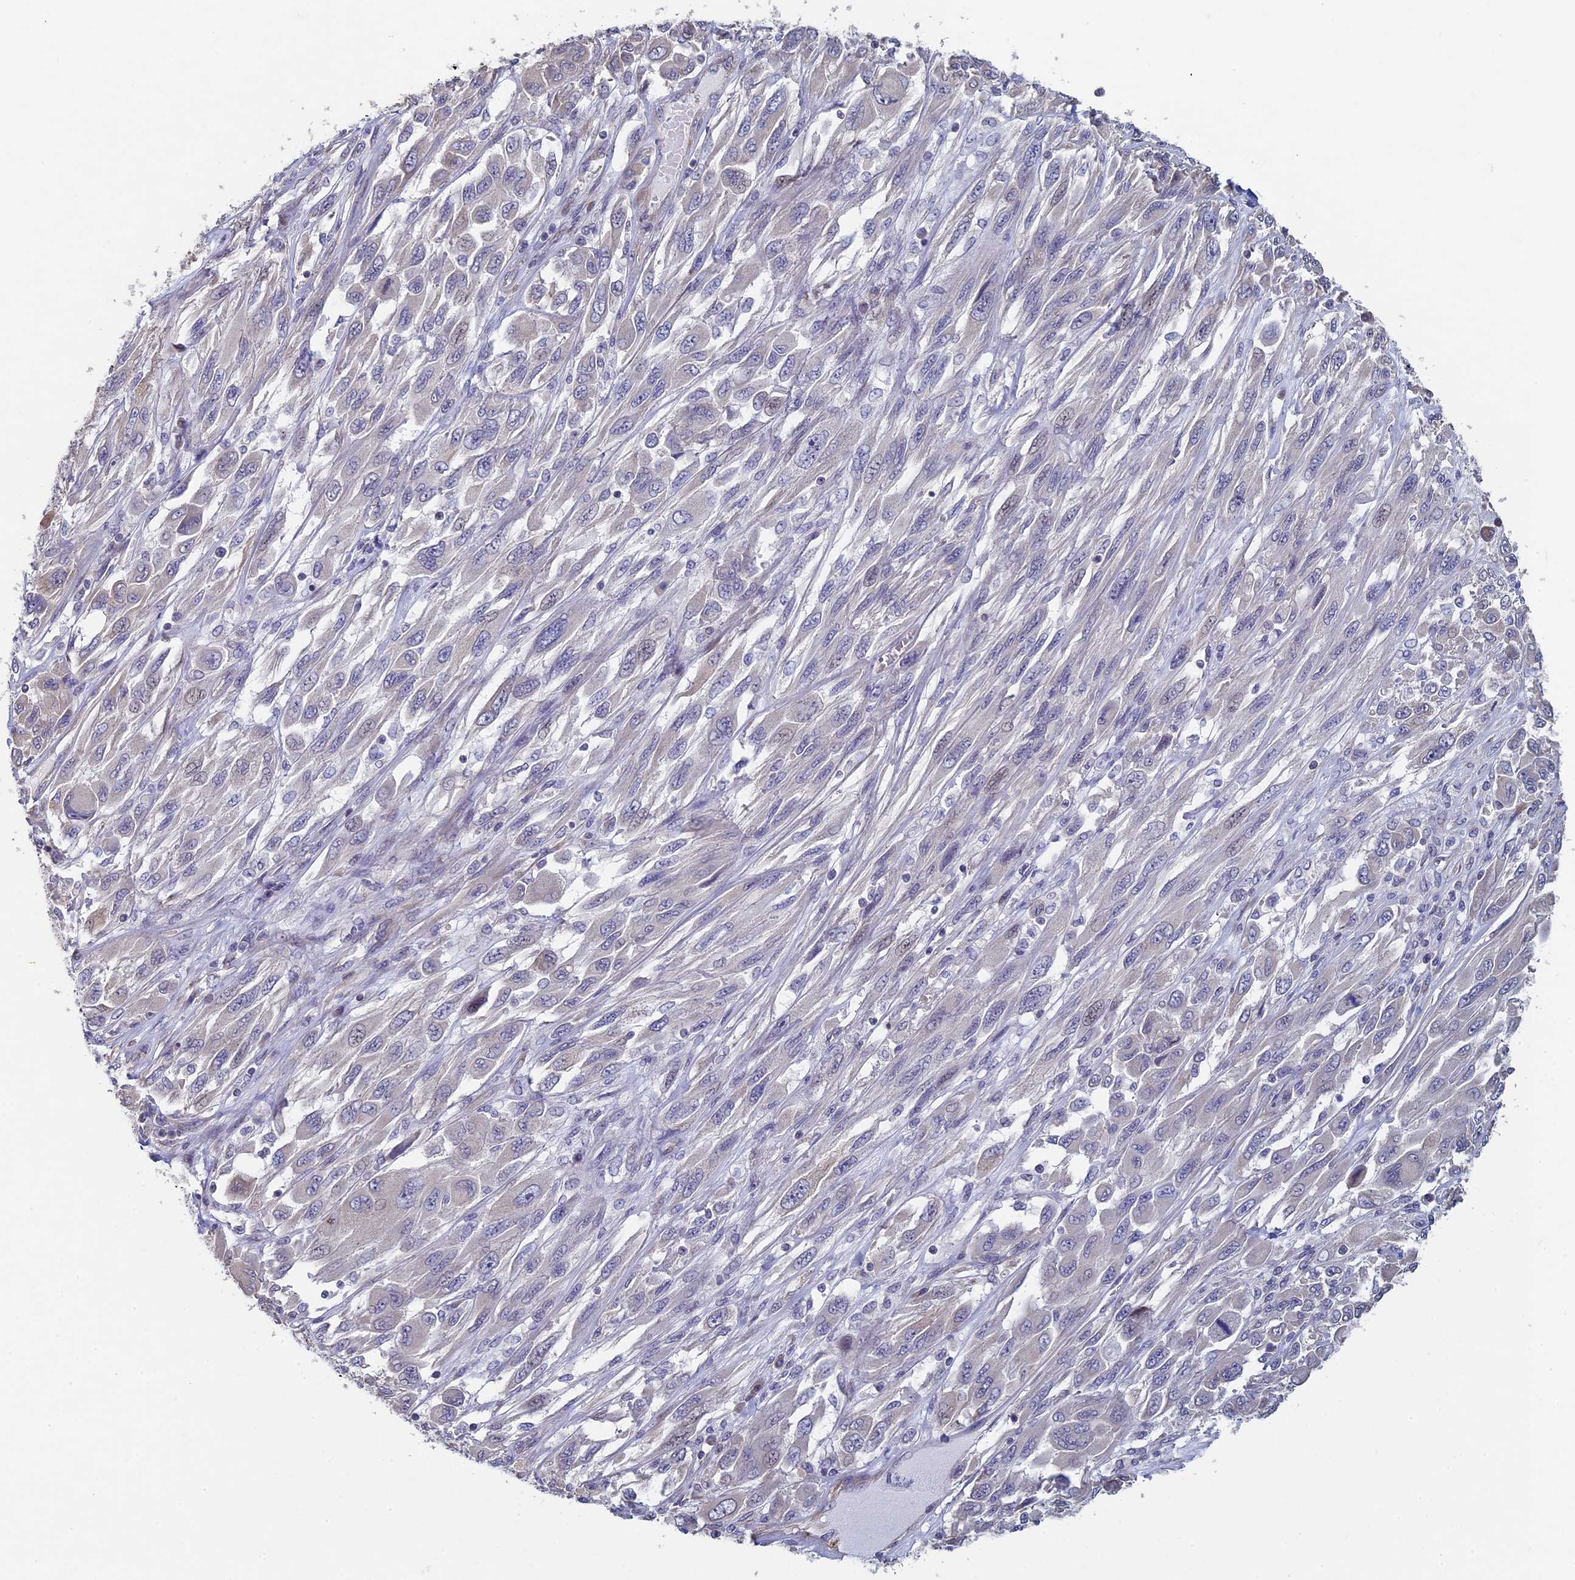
{"staining": {"intensity": "negative", "quantity": "none", "location": "none"}, "tissue": "melanoma", "cell_type": "Tumor cells", "image_type": "cancer", "snomed": [{"axis": "morphology", "description": "Malignant melanoma, NOS"}, {"axis": "topography", "description": "Skin"}], "caption": "Malignant melanoma was stained to show a protein in brown. There is no significant staining in tumor cells.", "gene": "DIXDC1", "patient": {"sex": "female", "age": 91}}